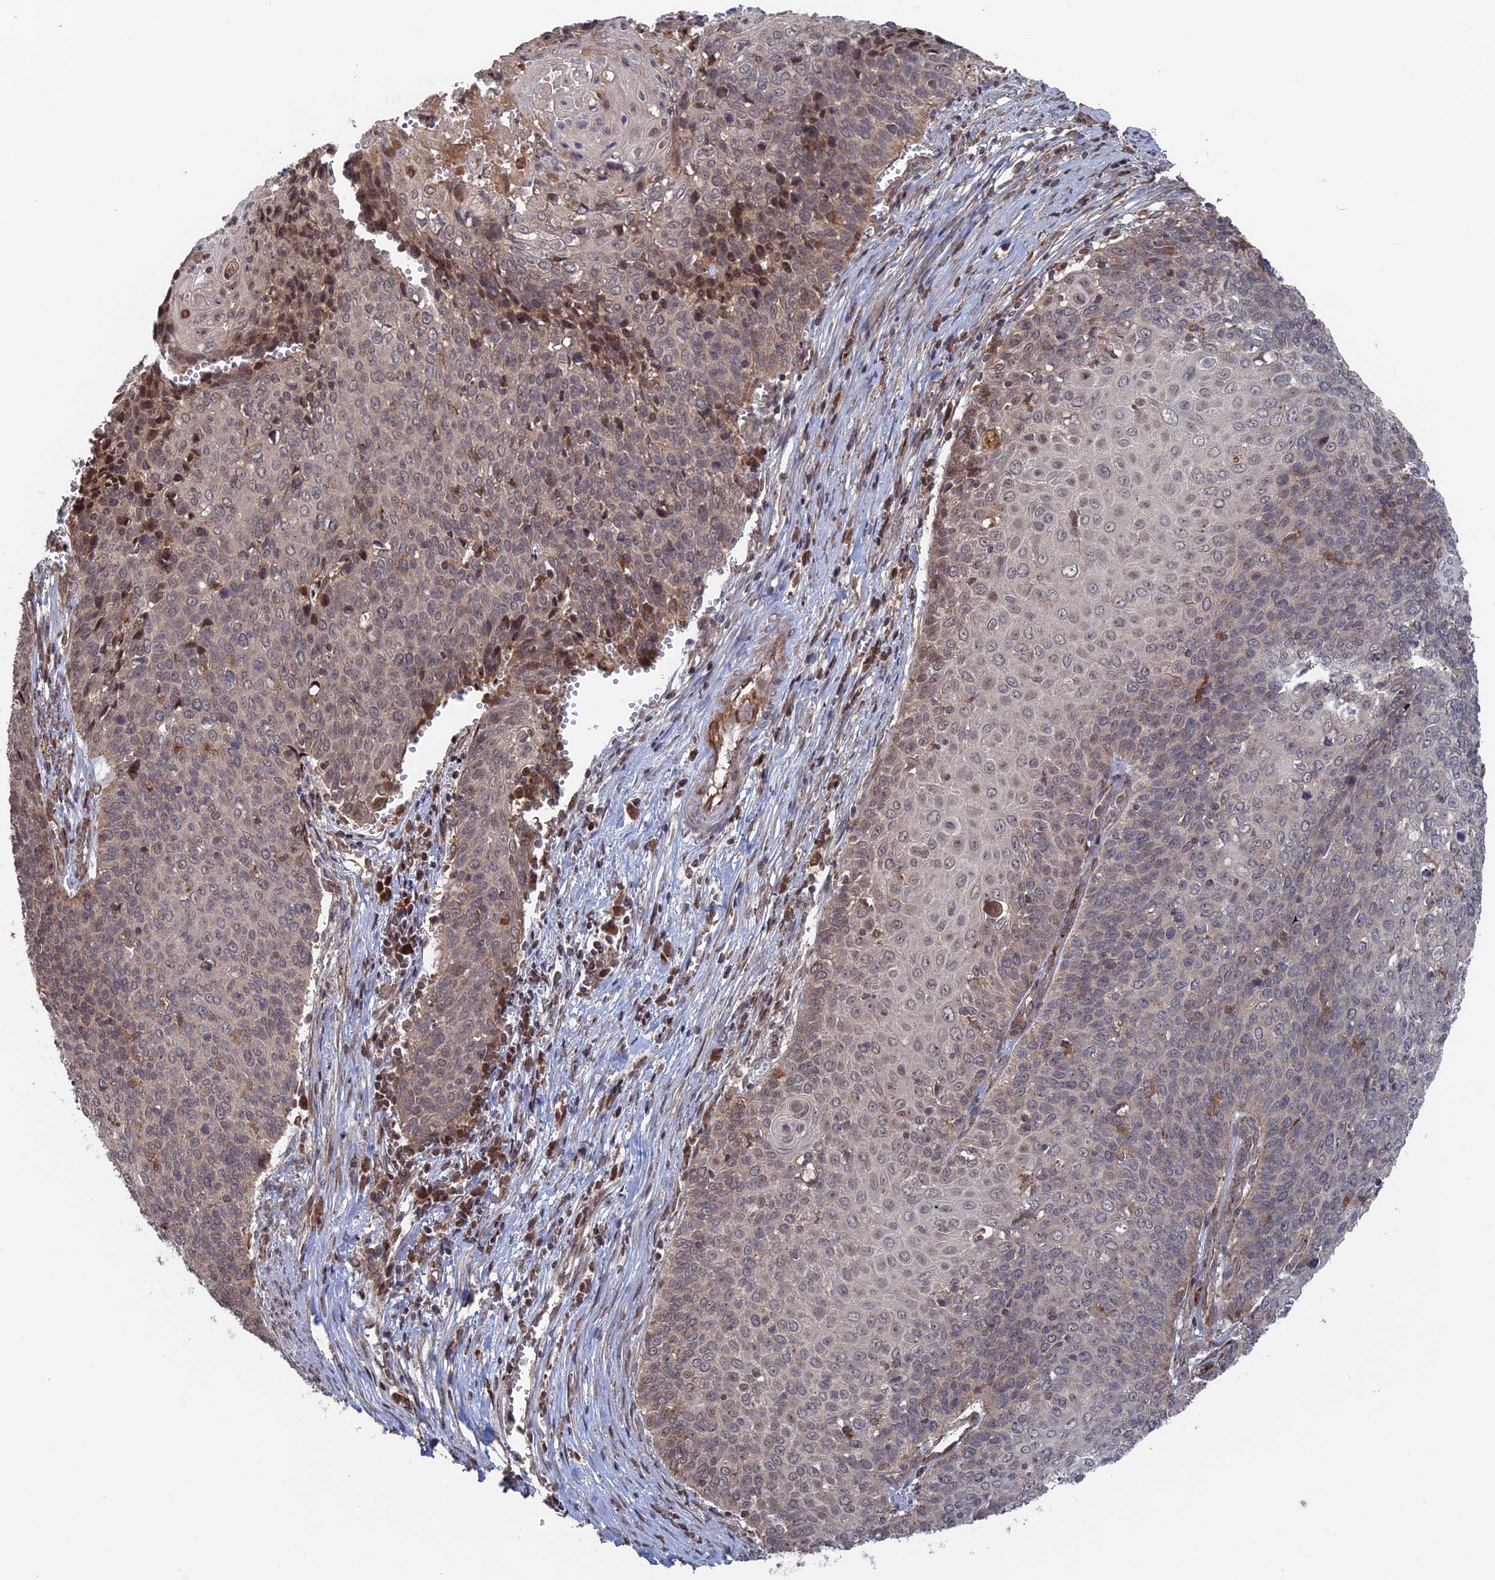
{"staining": {"intensity": "moderate", "quantity": "<25%", "location": "cytoplasmic/membranous,nuclear"}, "tissue": "cervical cancer", "cell_type": "Tumor cells", "image_type": "cancer", "snomed": [{"axis": "morphology", "description": "Squamous cell carcinoma, NOS"}, {"axis": "topography", "description": "Cervix"}], "caption": "DAB (3,3'-diaminobenzidine) immunohistochemical staining of cervical cancer (squamous cell carcinoma) demonstrates moderate cytoplasmic/membranous and nuclear protein expression in approximately <25% of tumor cells.", "gene": "PLA2G15", "patient": {"sex": "female", "age": 39}}